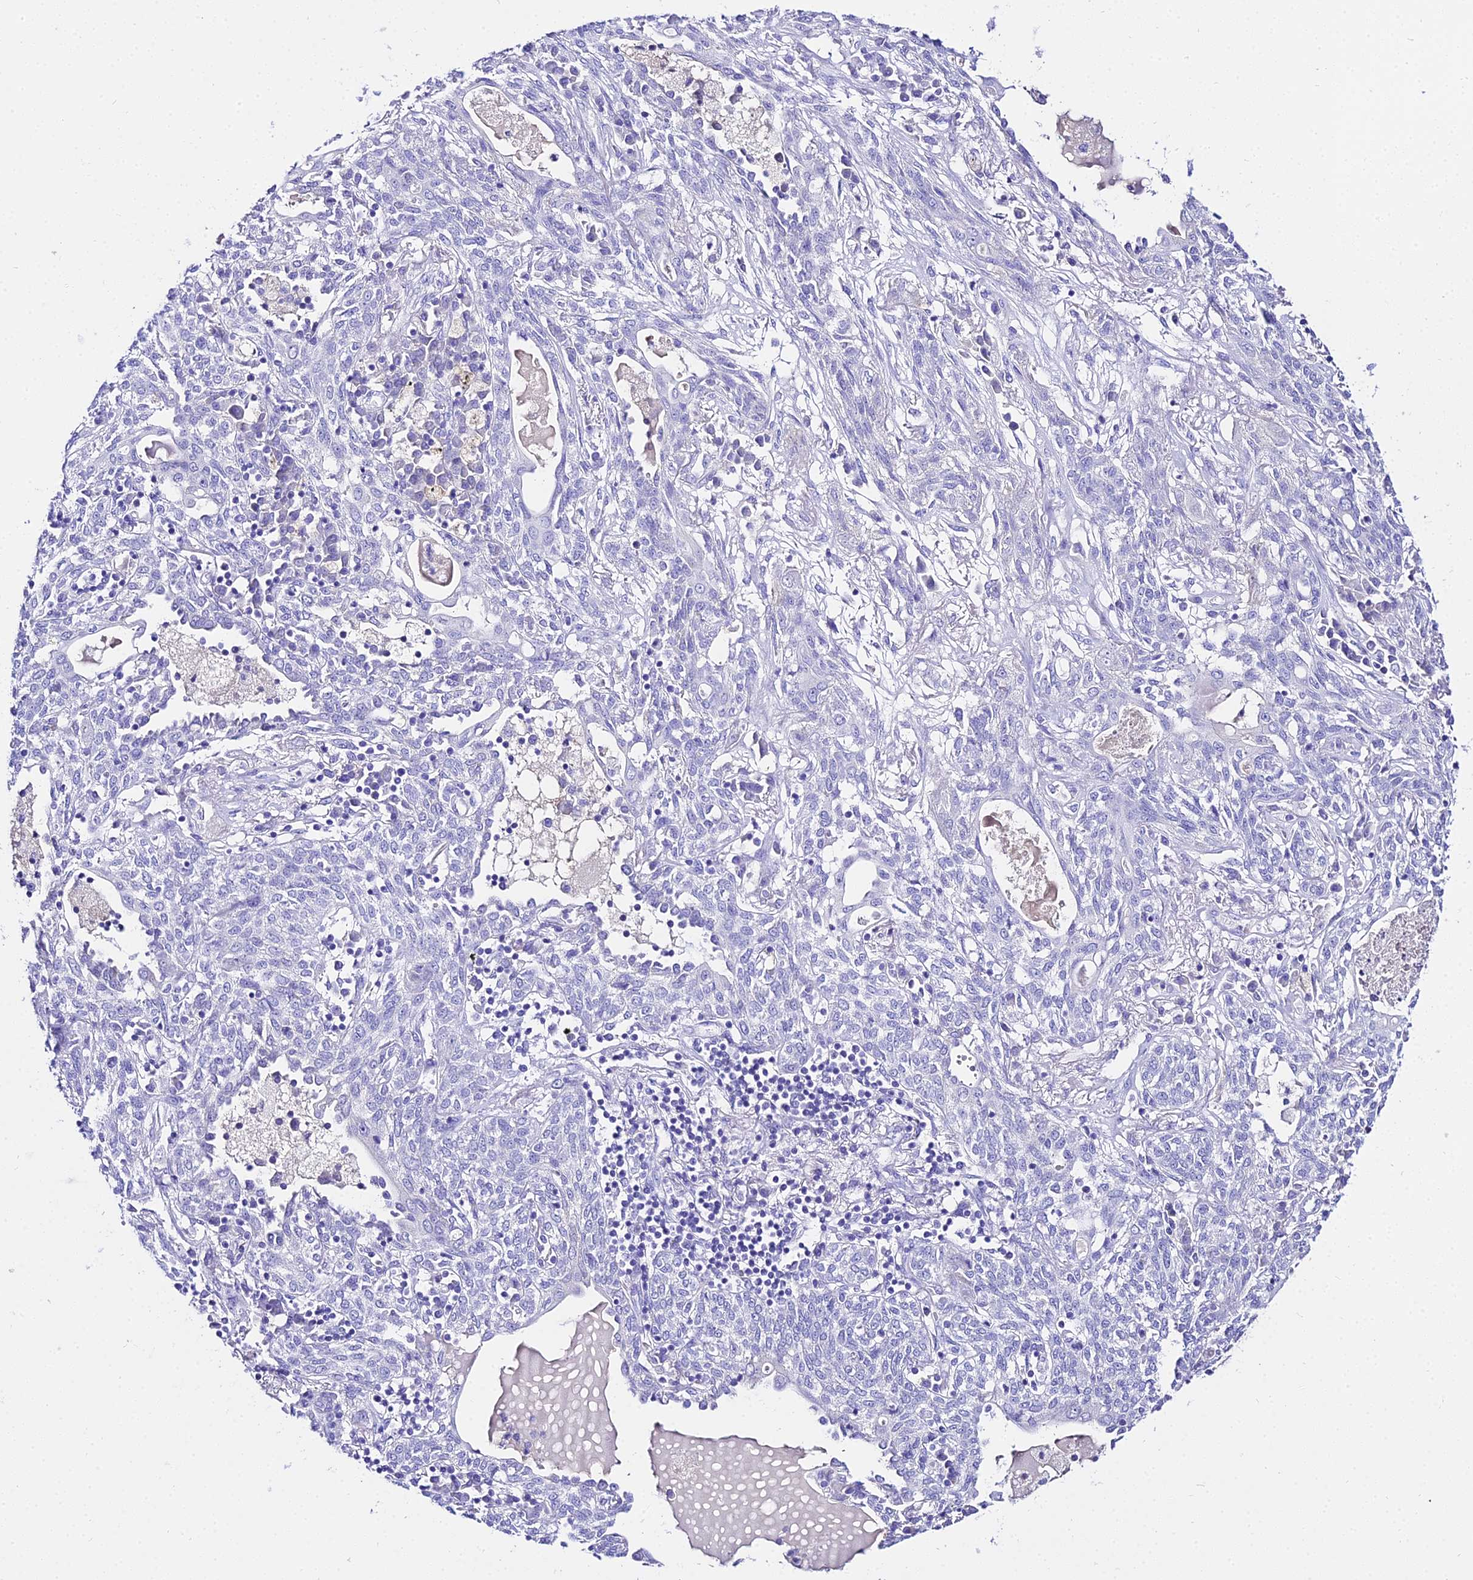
{"staining": {"intensity": "negative", "quantity": "none", "location": "none"}, "tissue": "lung cancer", "cell_type": "Tumor cells", "image_type": "cancer", "snomed": [{"axis": "morphology", "description": "Squamous cell carcinoma, NOS"}, {"axis": "topography", "description": "Lung"}], "caption": "Protein analysis of squamous cell carcinoma (lung) exhibits no significant positivity in tumor cells.", "gene": "TUBA3D", "patient": {"sex": "female", "age": 70}}